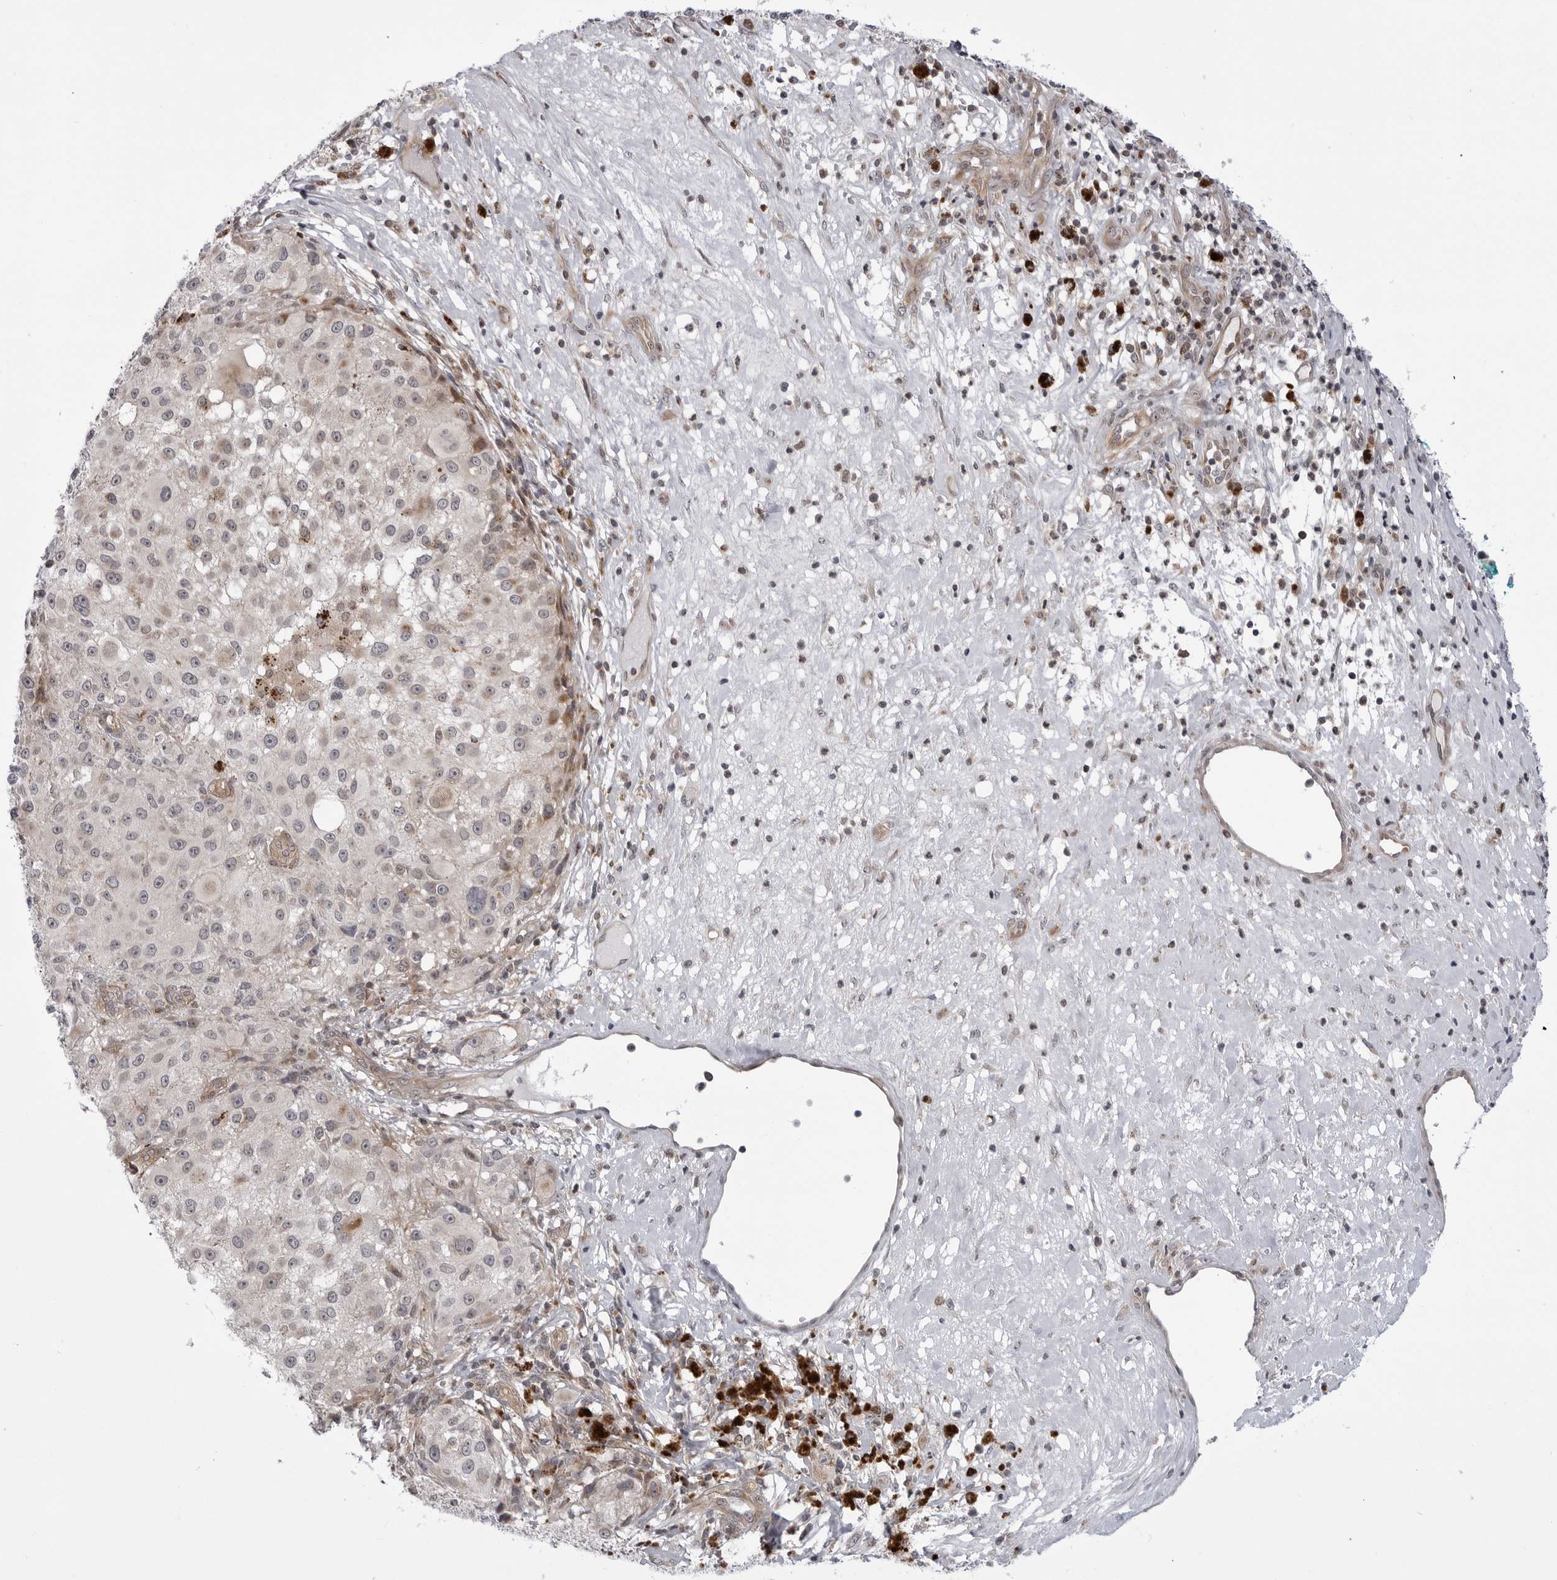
{"staining": {"intensity": "weak", "quantity": "<25%", "location": "cytoplasmic/membranous"}, "tissue": "melanoma", "cell_type": "Tumor cells", "image_type": "cancer", "snomed": [{"axis": "morphology", "description": "Necrosis, NOS"}, {"axis": "morphology", "description": "Malignant melanoma, NOS"}, {"axis": "topography", "description": "Skin"}], "caption": "Tumor cells show no significant expression in melanoma.", "gene": "CCDC18", "patient": {"sex": "female", "age": 87}}